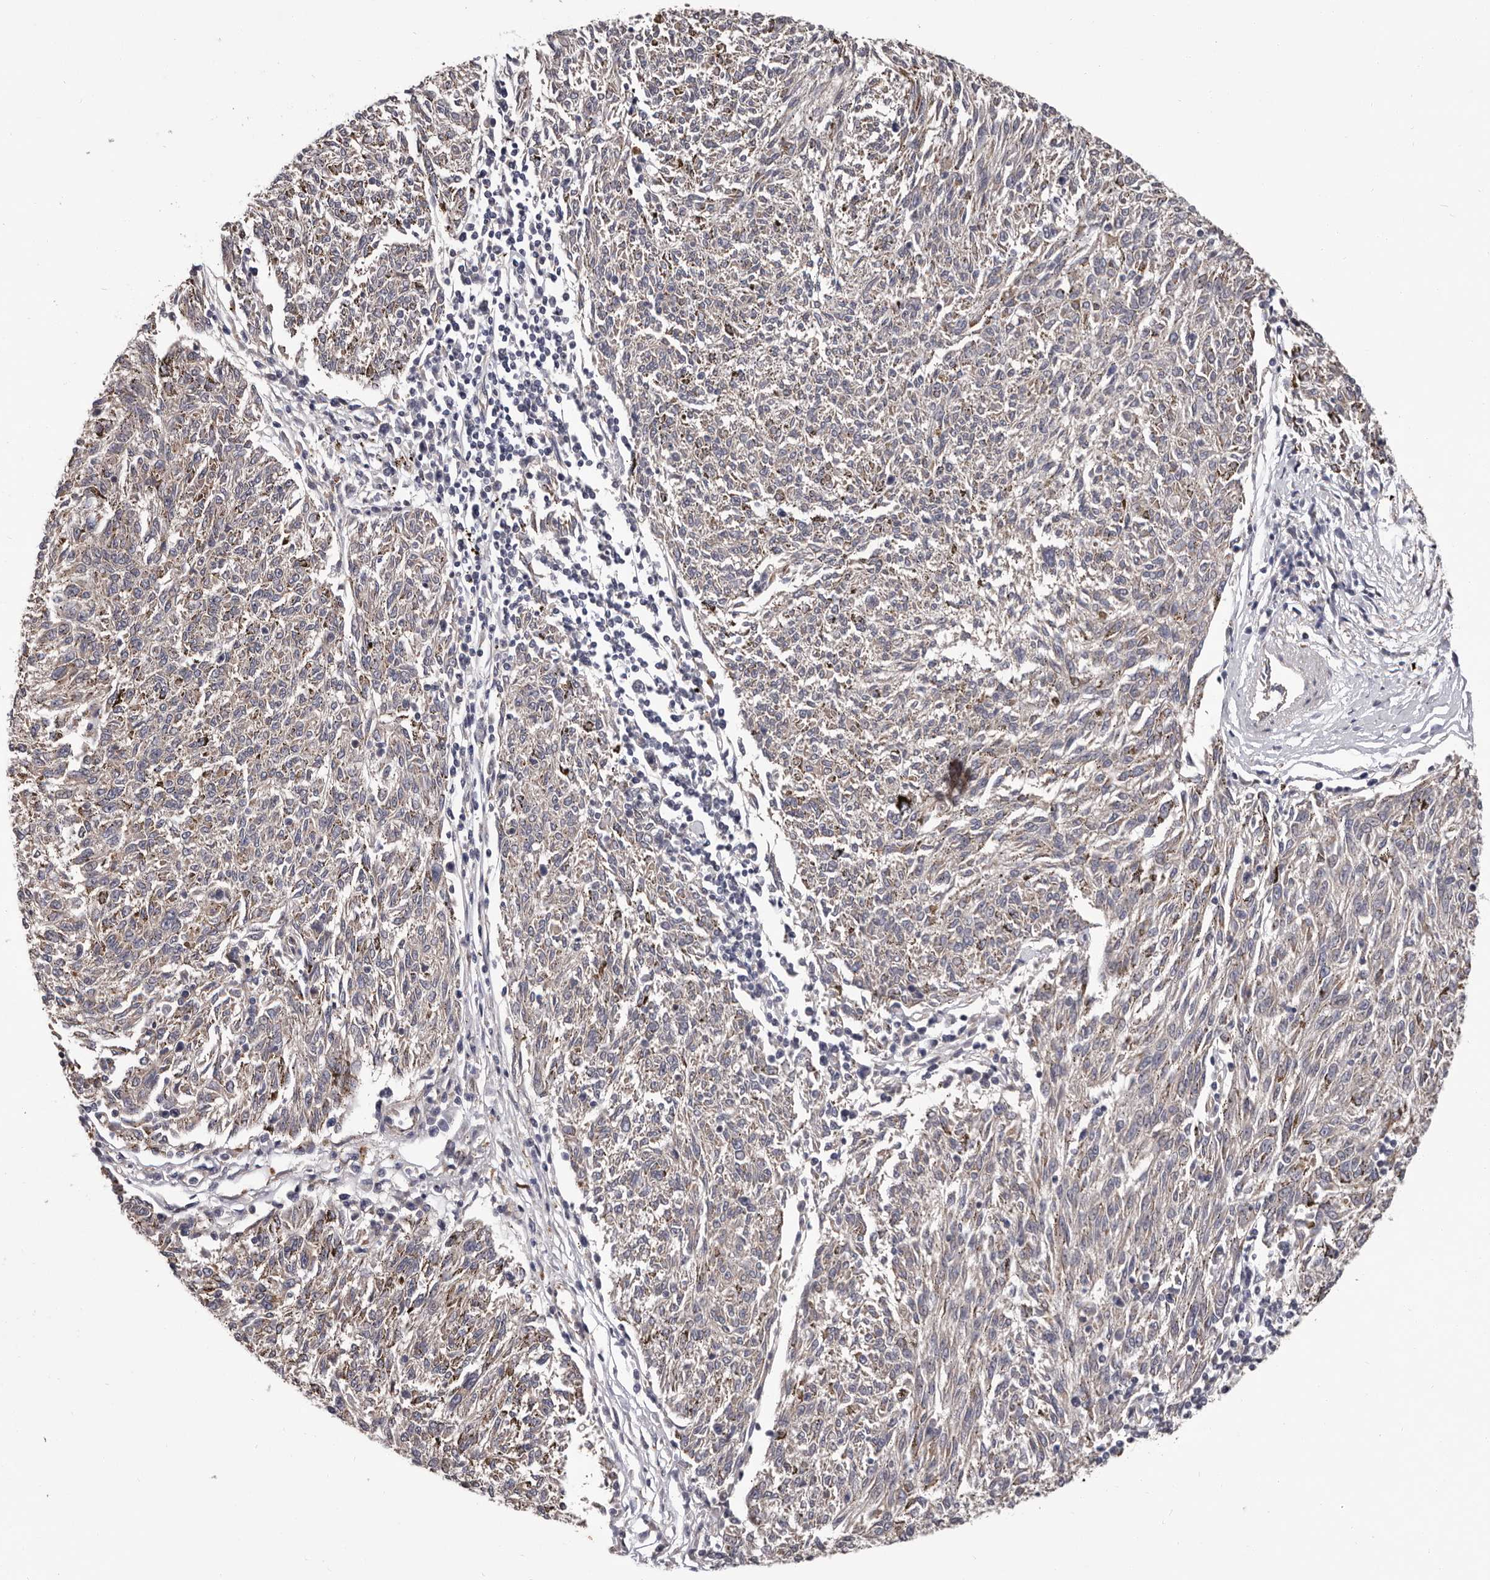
{"staining": {"intensity": "negative", "quantity": "none", "location": "none"}, "tissue": "melanoma", "cell_type": "Tumor cells", "image_type": "cancer", "snomed": [{"axis": "morphology", "description": "Malignant melanoma, NOS"}, {"axis": "topography", "description": "Skin"}], "caption": "An immunohistochemistry (IHC) micrograph of melanoma is shown. There is no staining in tumor cells of melanoma. (DAB (3,3'-diaminobenzidine) IHC, high magnification).", "gene": "VPS37A", "patient": {"sex": "female", "age": 72}}